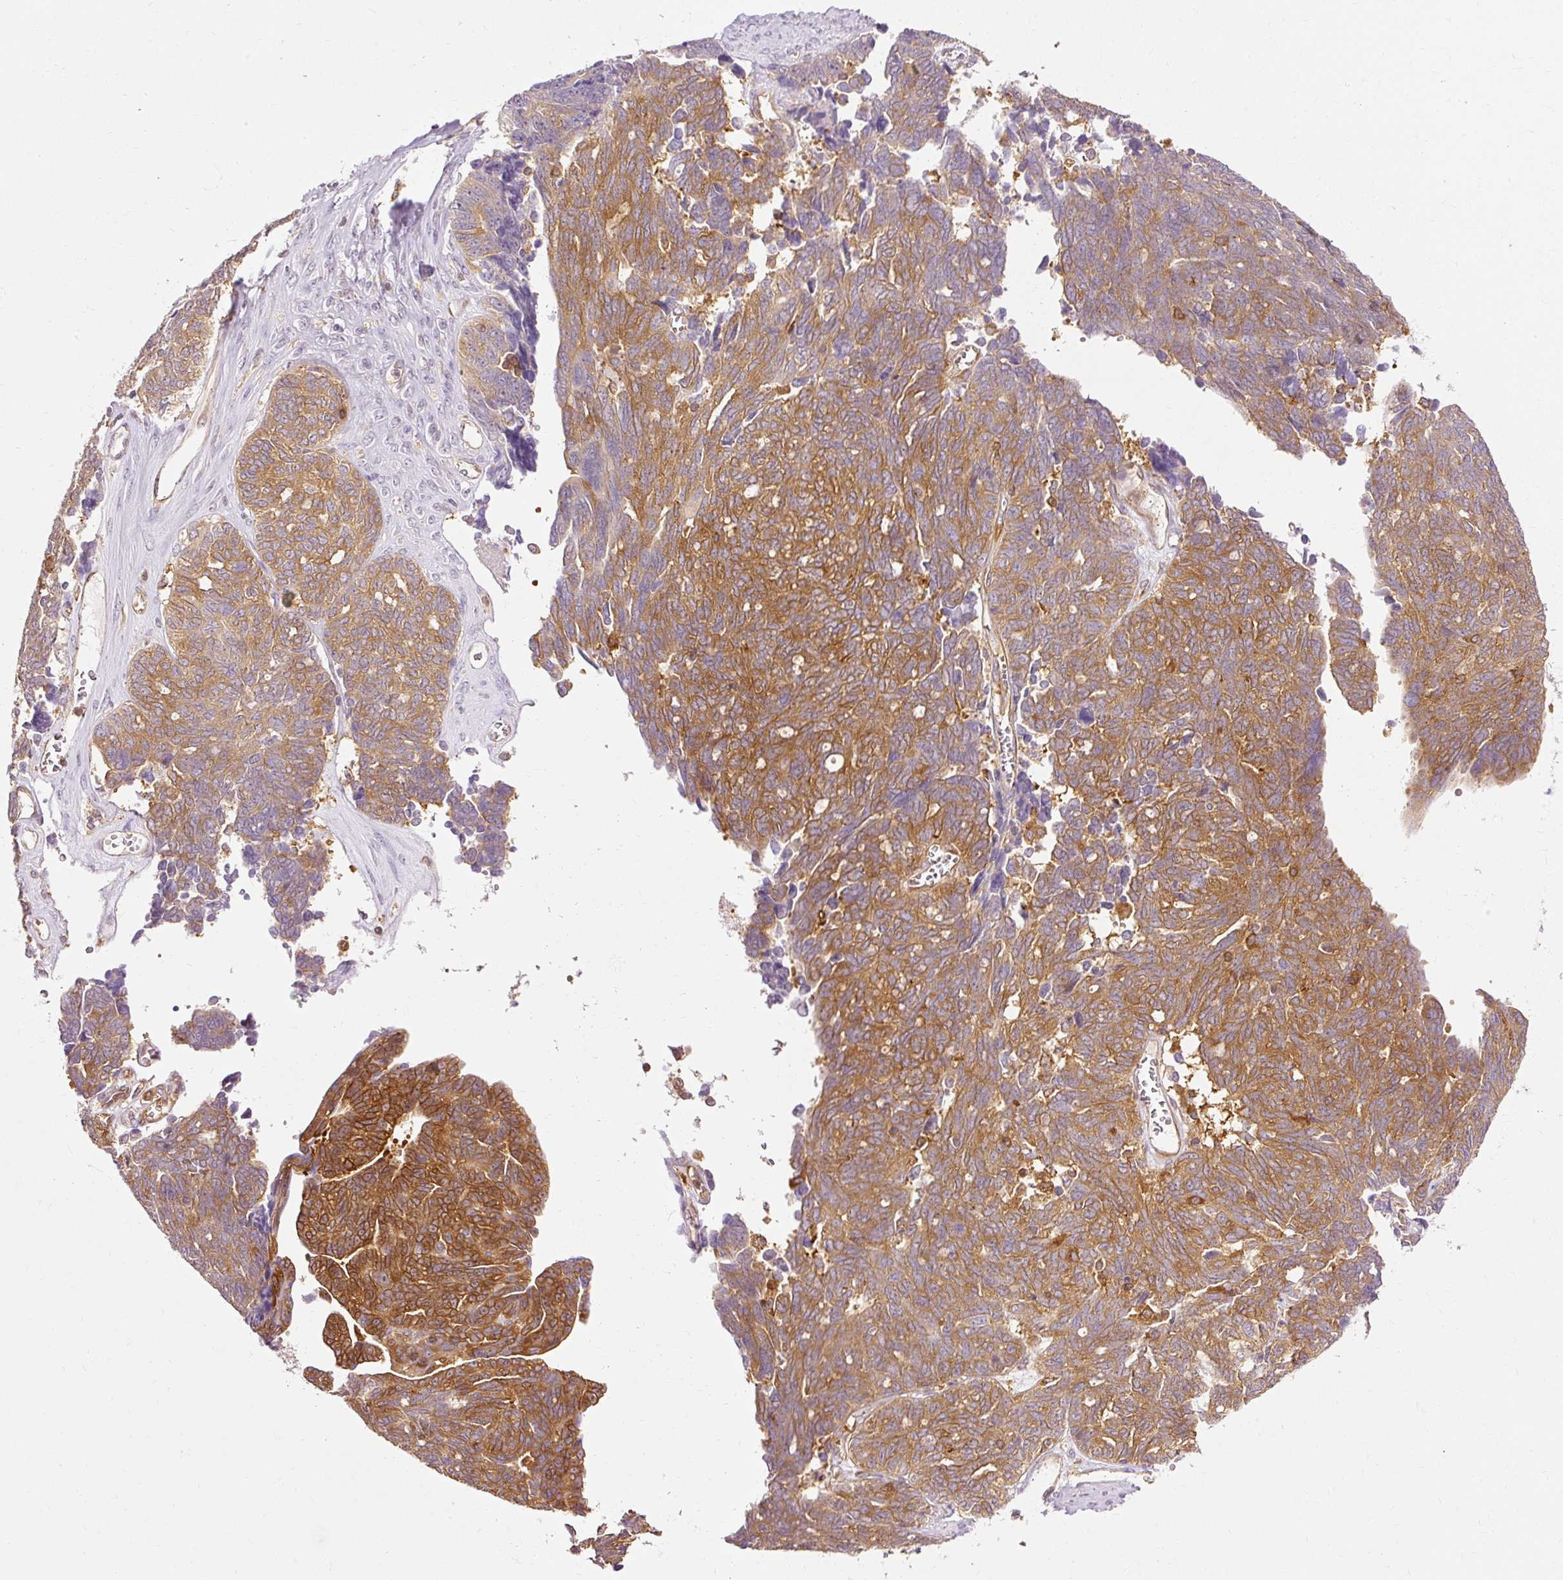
{"staining": {"intensity": "strong", "quantity": ">75%", "location": "cytoplasmic/membranous"}, "tissue": "ovarian cancer", "cell_type": "Tumor cells", "image_type": "cancer", "snomed": [{"axis": "morphology", "description": "Cystadenocarcinoma, serous, NOS"}, {"axis": "topography", "description": "Ovary"}], "caption": "Immunohistochemistry (IHC) of serous cystadenocarcinoma (ovarian) demonstrates high levels of strong cytoplasmic/membranous staining in approximately >75% of tumor cells.", "gene": "ARMH3", "patient": {"sex": "female", "age": 79}}